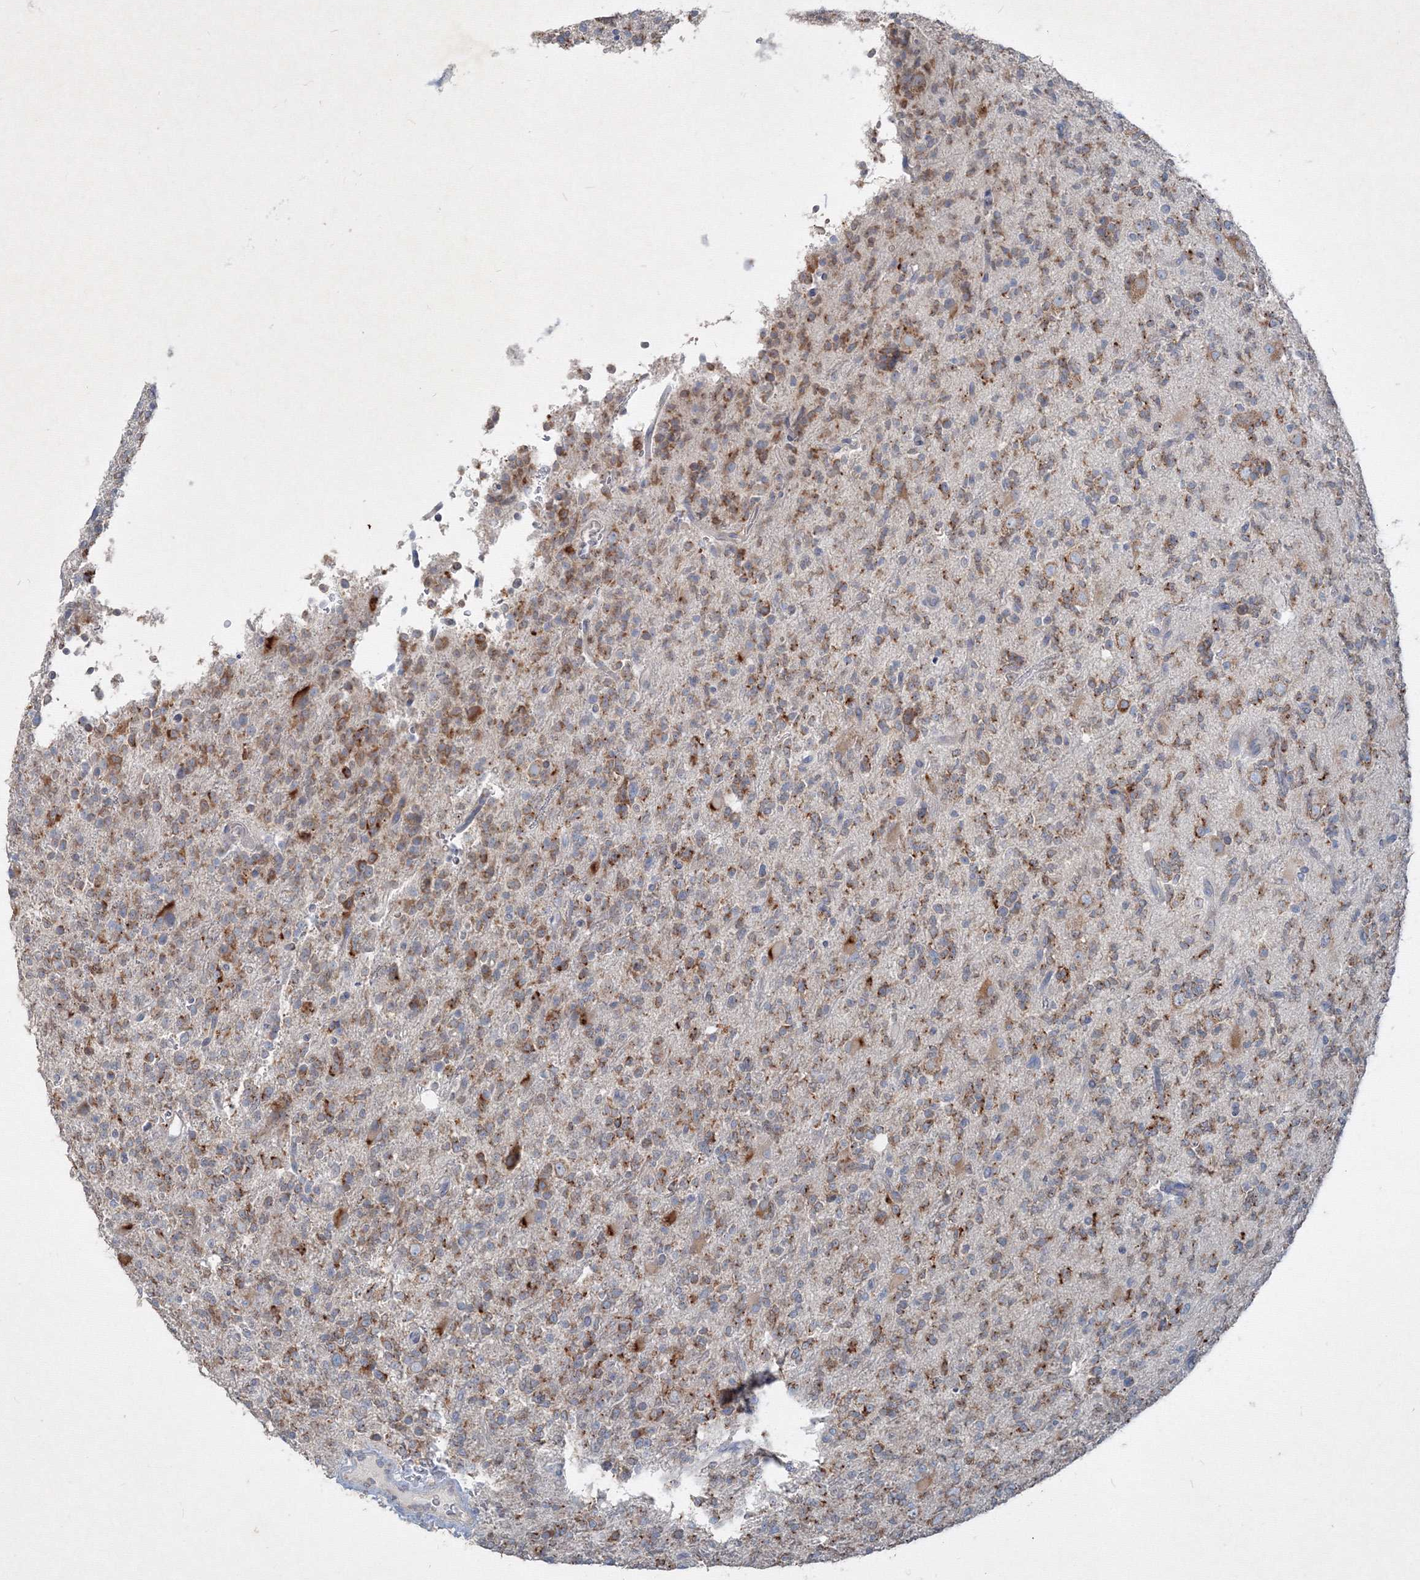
{"staining": {"intensity": "moderate", "quantity": "25%-75%", "location": "cytoplasmic/membranous"}, "tissue": "glioma", "cell_type": "Tumor cells", "image_type": "cancer", "snomed": [{"axis": "morphology", "description": "Glioma, malignant, High grade"}, {"axis": "topography", "description": "Brain"}], "caption": "Glioma tissue displays moderate cytoplasmic/membranous expression in approximately 25%-75% of tumor cells", "gene": "IFNAR1", "patient": {"sex": "female", "age": 62}}